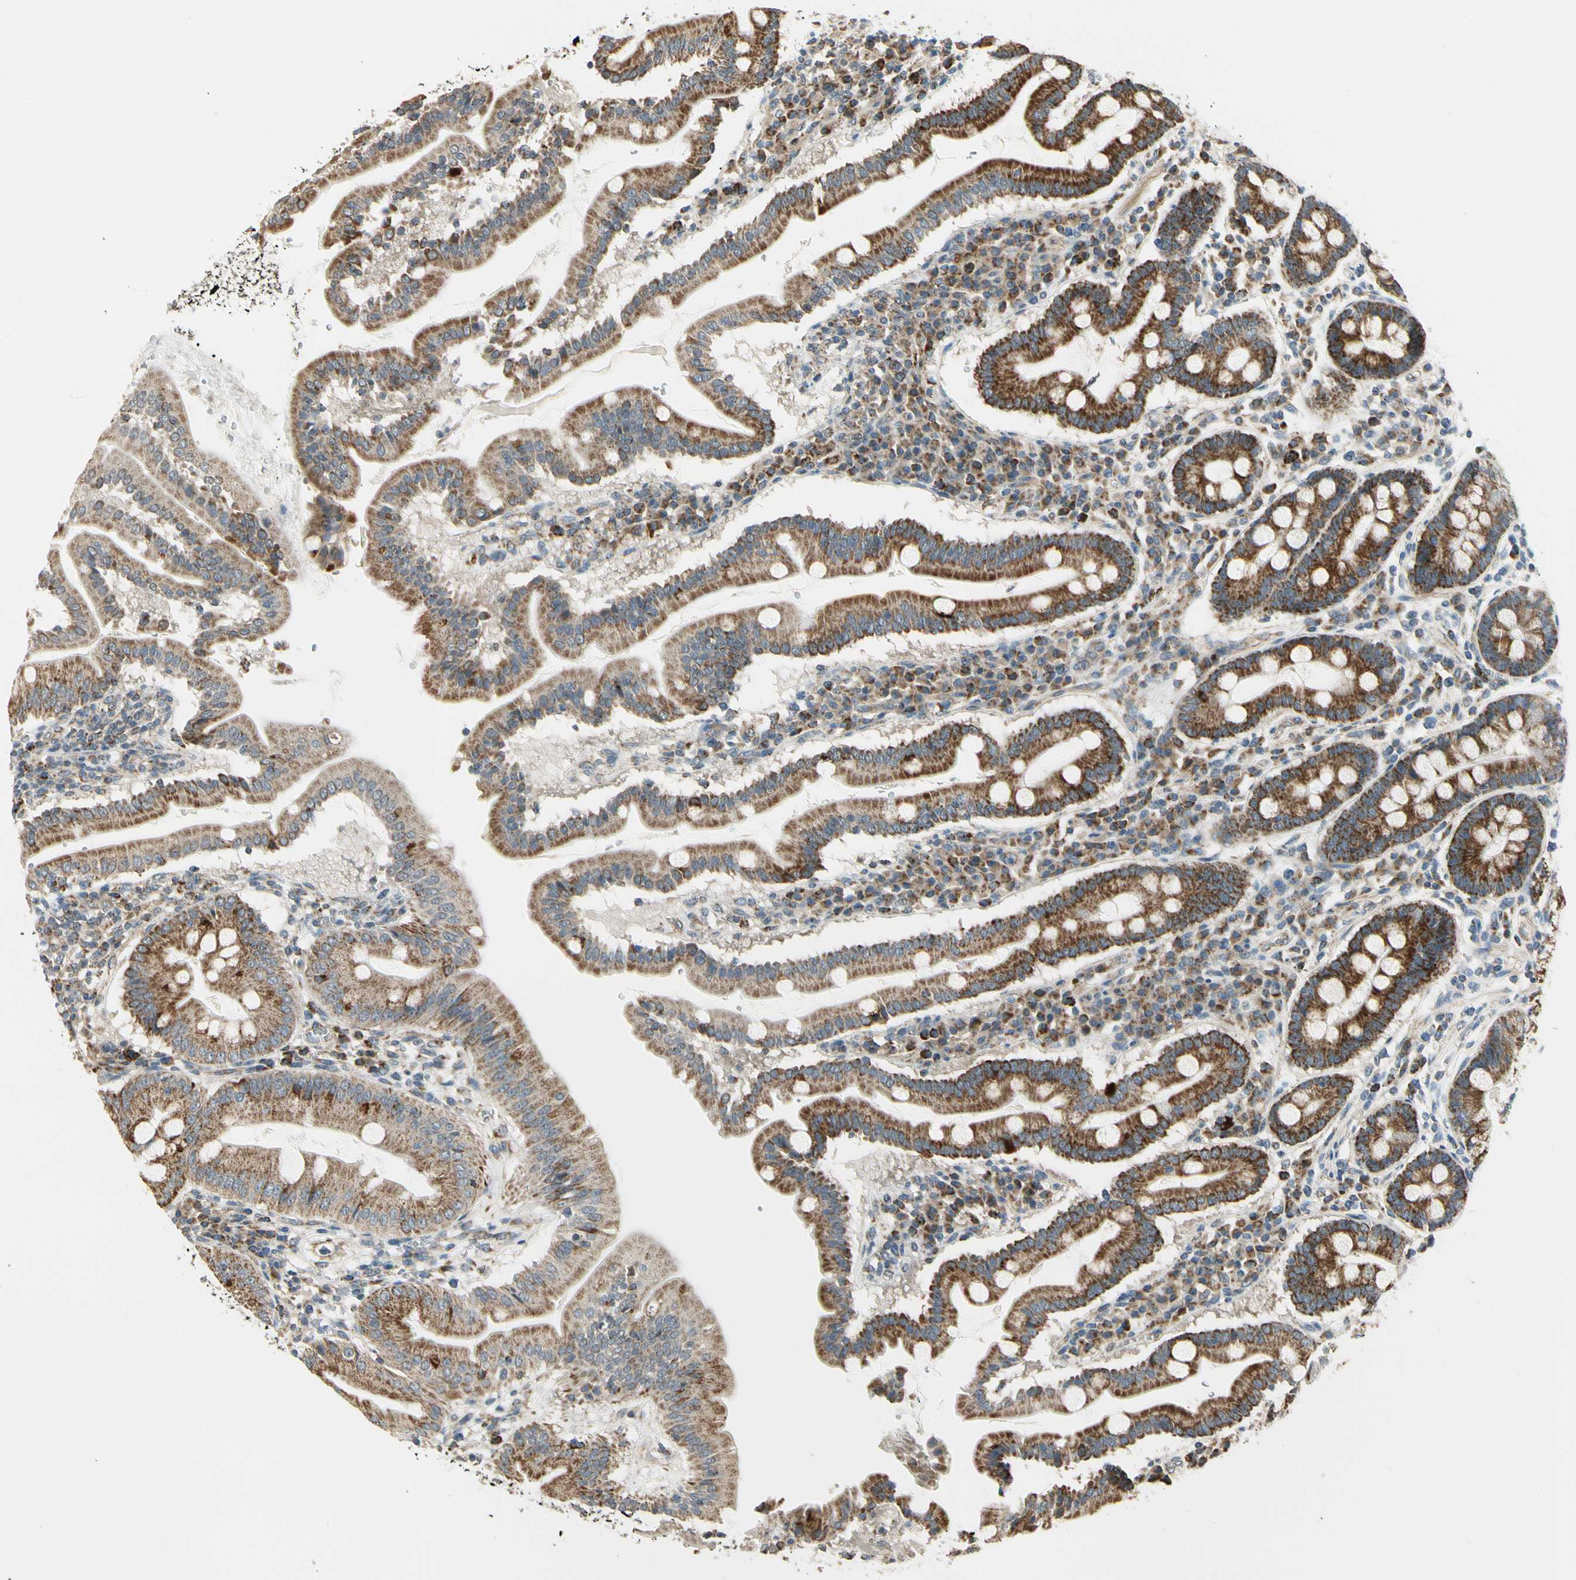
{"staining": {"intensity": "strong", "quantity": ">75%", "location": "cytoplasmic/membranous"}, "tissue": "duodenum", "cell_type": "Glandular cells", "image_type": "normal", "snomed": [{"axis": "morphology", "description": "Normal tissue, NOS"}, {"axis": "topography", "description": "Duodenum"}], "caption": "IHC (DAB (3,3'-diaminobenzidine)) staining of benign duodenum displays strong cytoplasmic/membranous protein positivity in about >75% of glandular cells.", "gene": "EPHB3", "patient": {"sex": "male", "age": 50}}